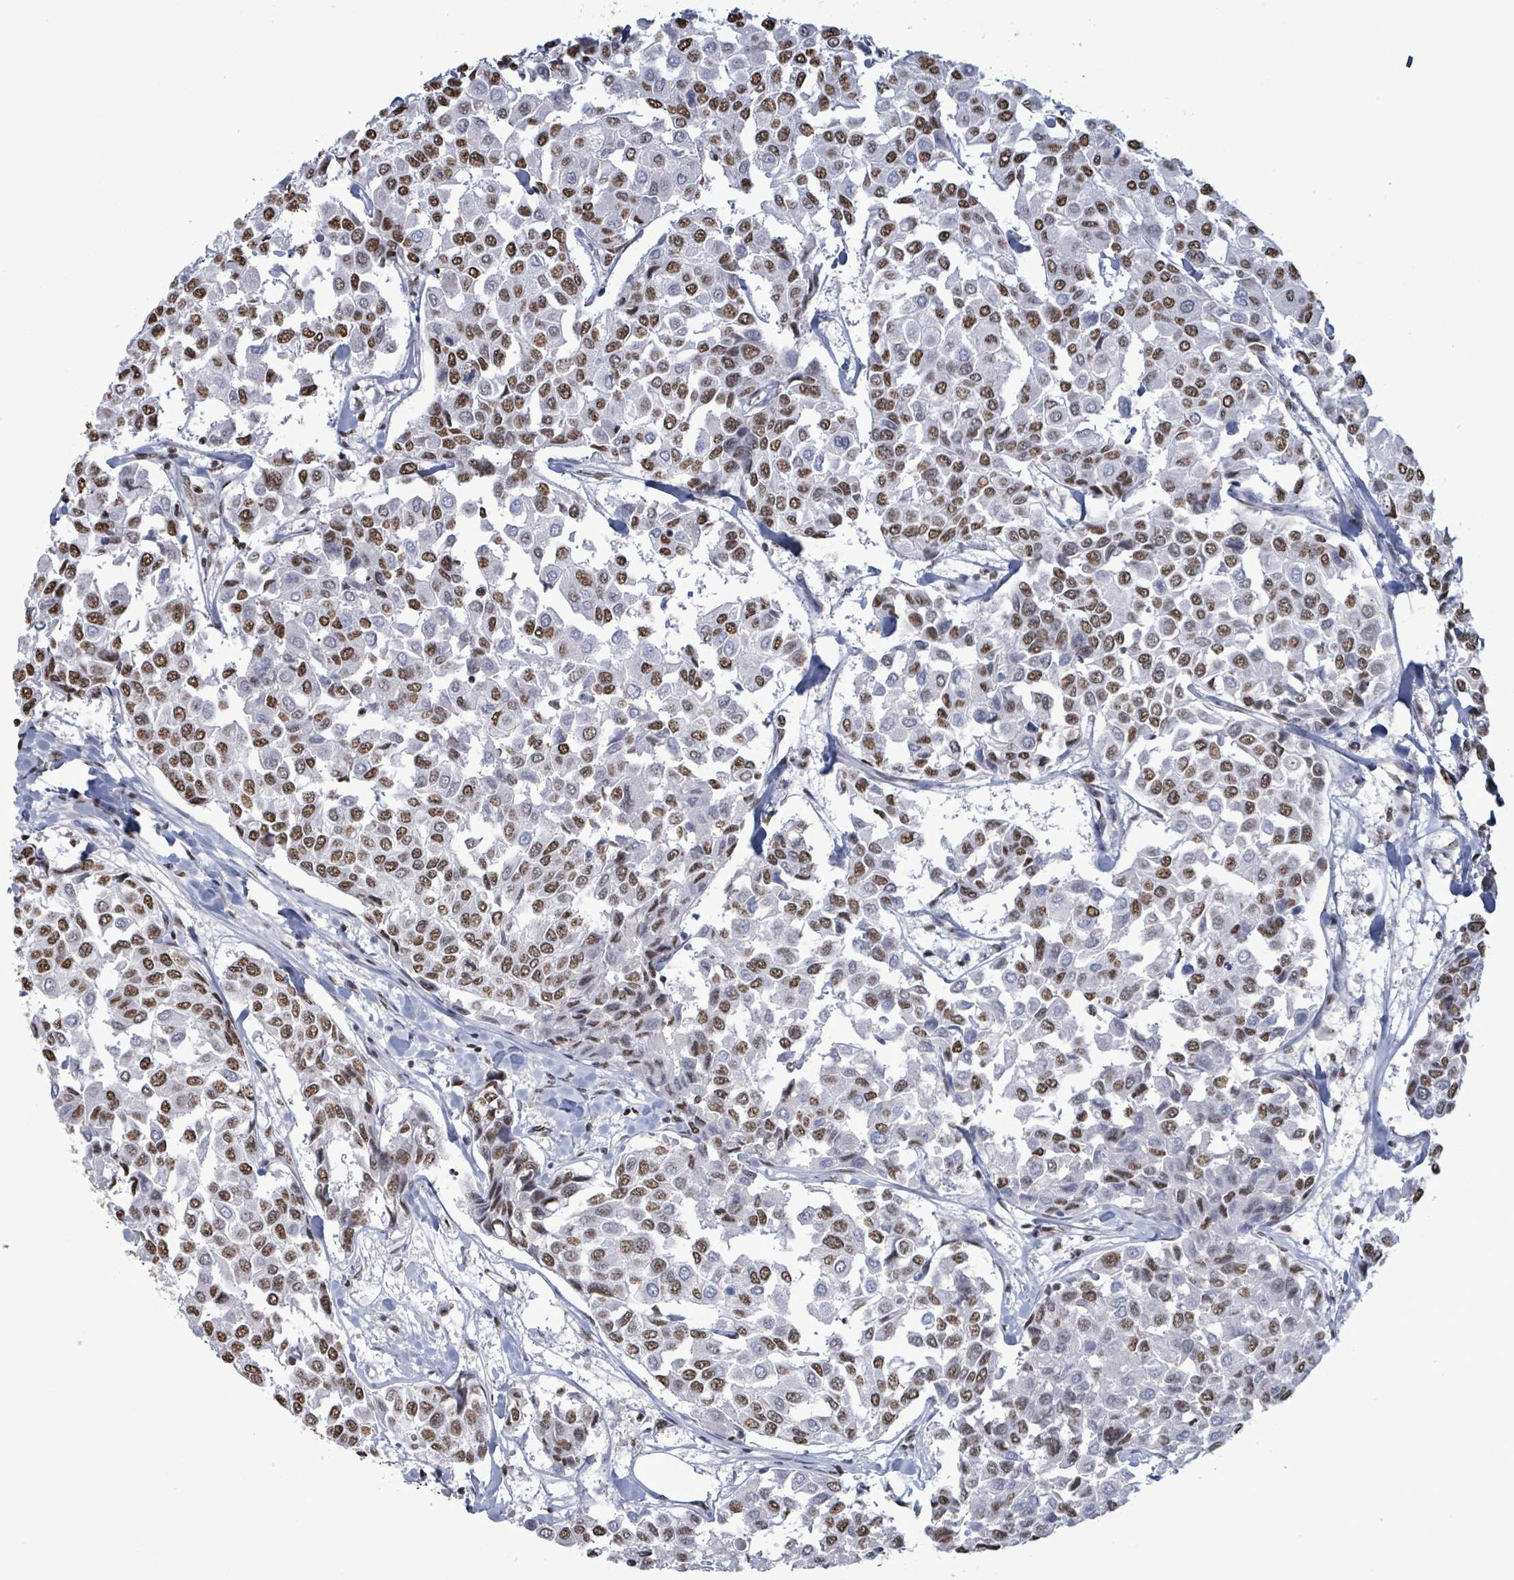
{"staining": {"intensity": "moderate", "quantity": ">75%", "location": "nuclear"}, "tissue": "breast cancer", "cell_type": "Tumor cells", "image_type": "cancer", "snomed": [{"axis": "morphology", "description": "Duct carcinoma"}, {"axis": "topography", "description": "Breast"}], "caption": "Breast cancer was stained to show a protein in brown. There is medium levels of moderate nuclear positivity in about >75% of tumor cells. The protein of interest is shown in brown color, while the nuclei are stained blue.", "gene": "SAMD14", "patient": {"sex": "female", "age": 55}}